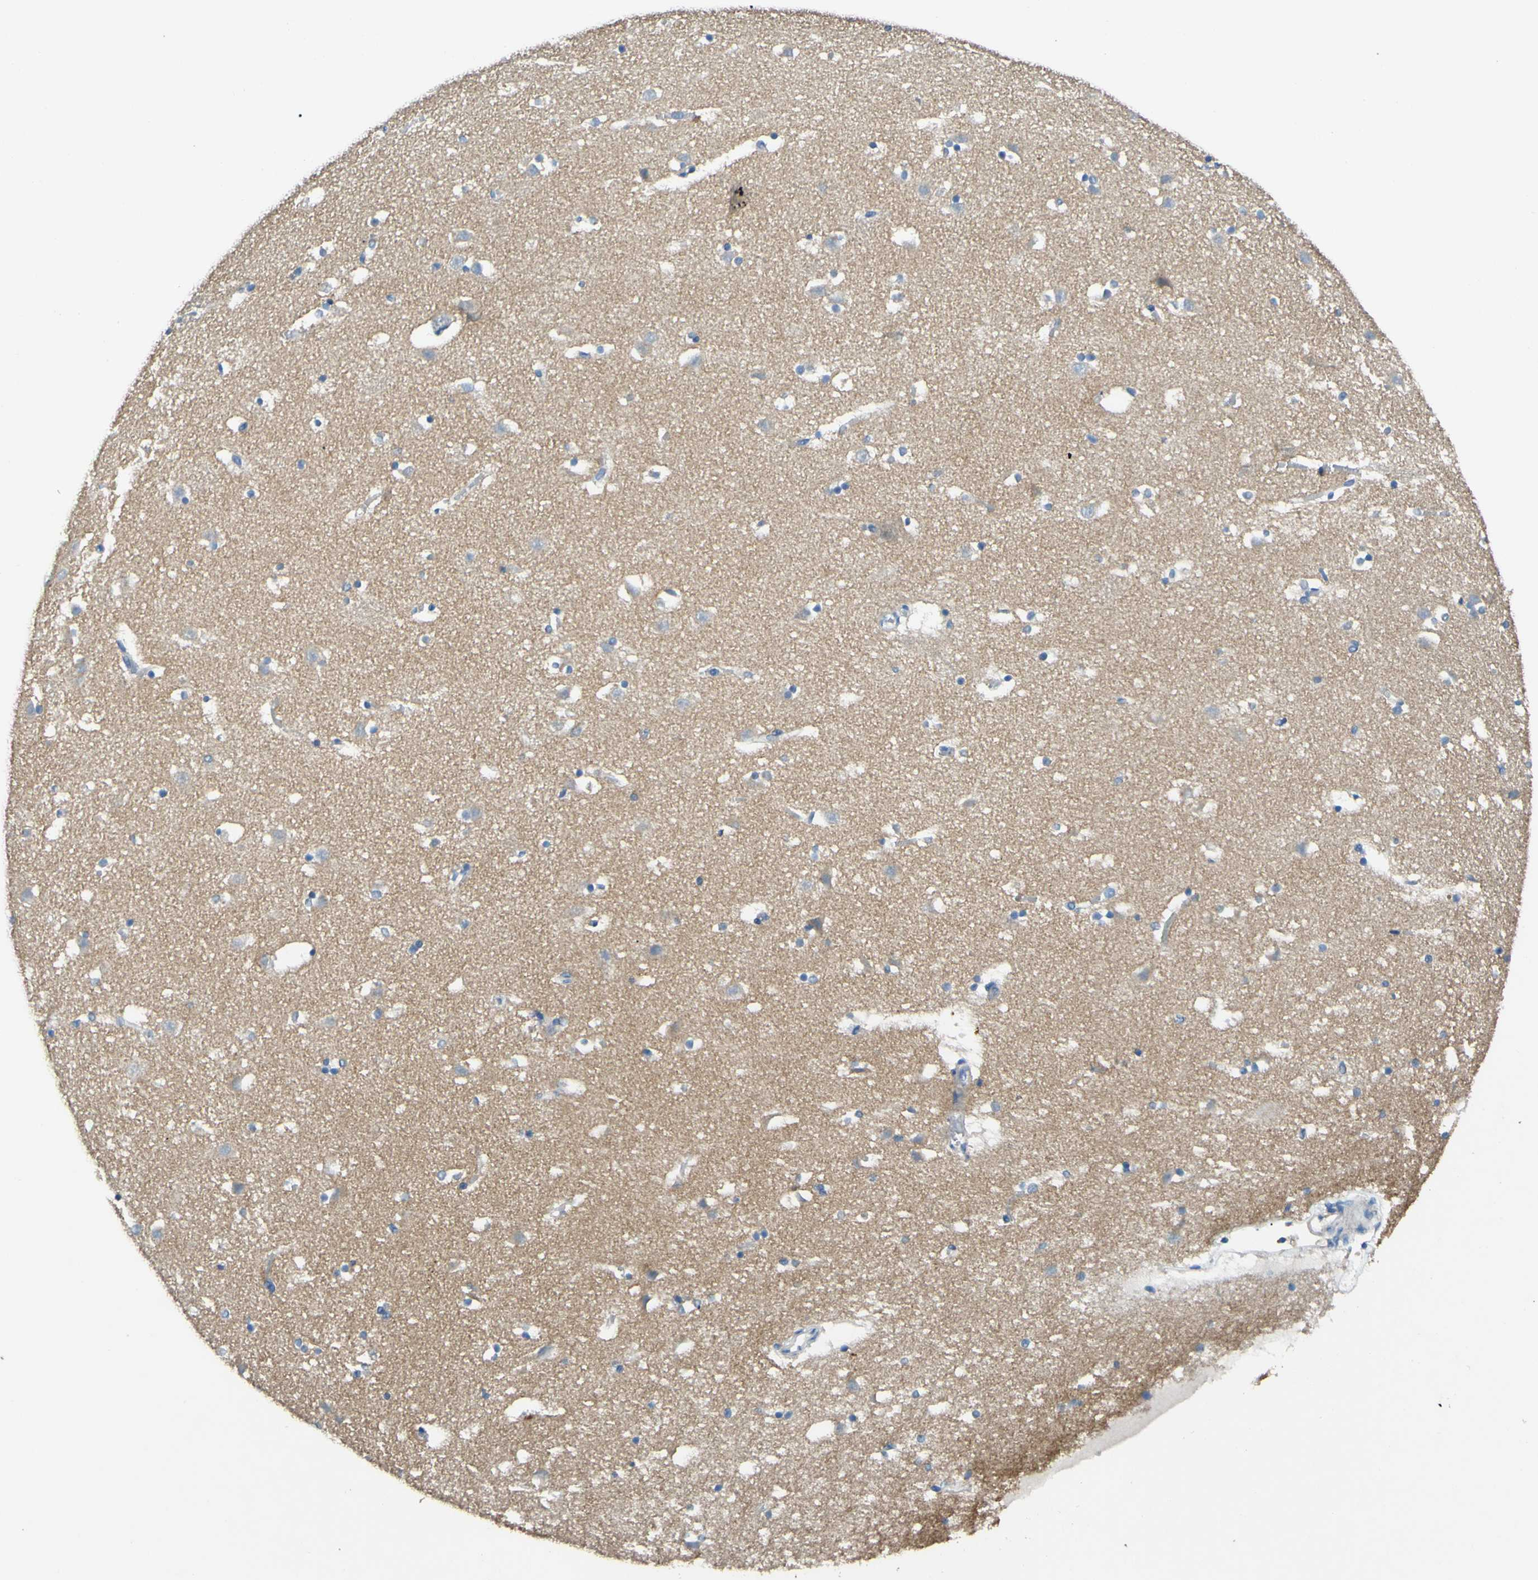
{"staining": {"intensity": "negative", "quantity": "none", "location": "none"}, "tissue": "caudate", "cell_type": "Glial cells", "image_type": "normal", "snomed": [{"axis": "morphology", "description": "Normal tissue, NOS"}, {"axis": "topography", "description": "Lateral ventricle wall"}], "caption": "Histopathology image shows no protein positivity in glial cells of unremarkable caudate.", "gene": "CDH10", "patient": {"sex": "male", "age": 45}}